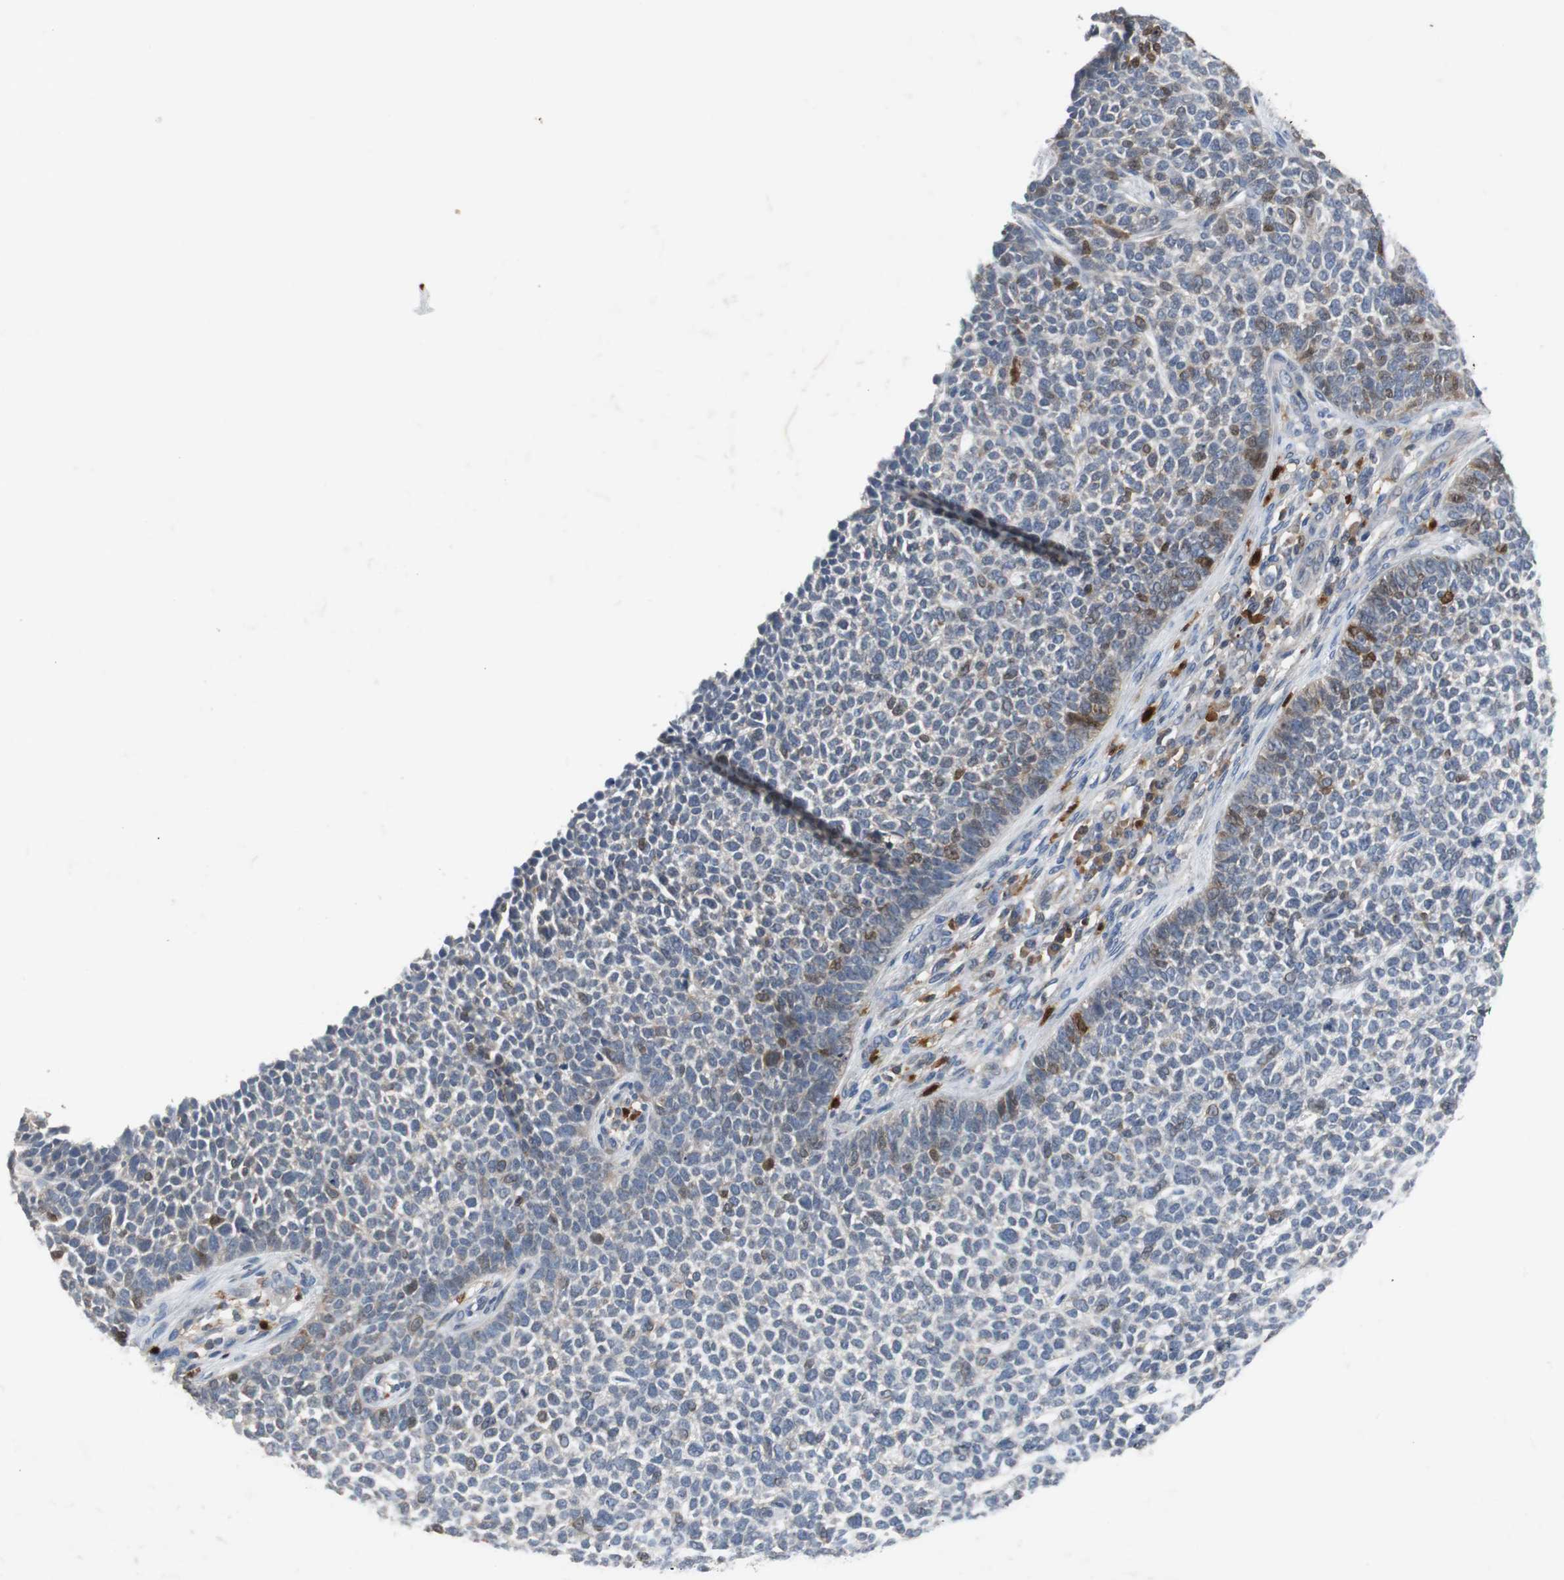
{"staining": {"intensity": "weak", "quantity": "<25%", "location": "cytoplasmic/membranous"}, "tissue": "skin cancer", "cell_type": "Tumor cells", "image_type": "cancer", "snomed": [{"axis": "morphology", "description": "Basal cell carcinoma"}, {"axis": "topography", "description": "Skin"}], "caption": "A micrograph of human basal cell carcinoma (skin) is negative for staining in tumor cells.", "gene": "CALB2", "patient": {"sex": "female", "age": 84}}